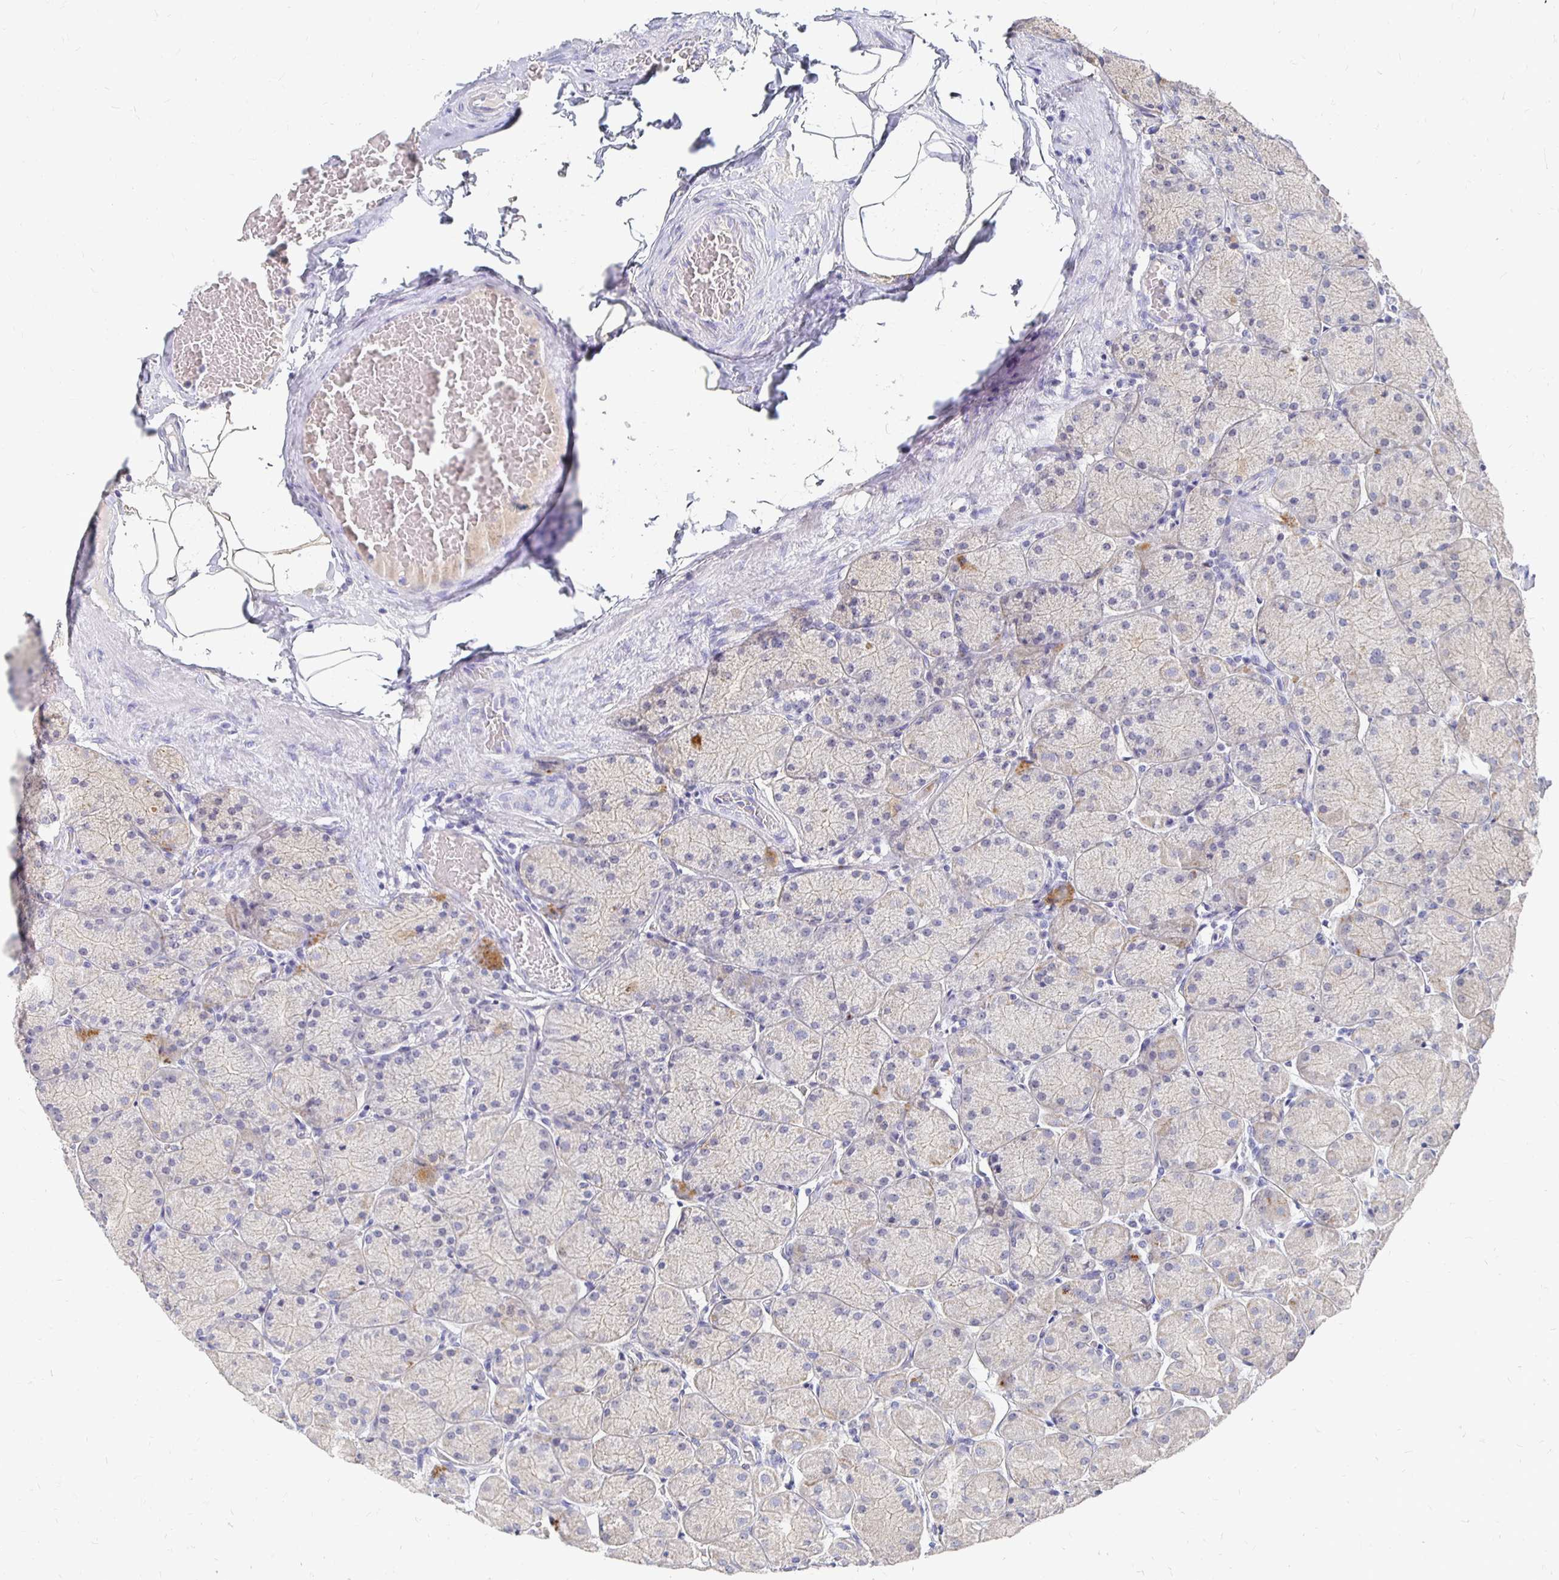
{"staining": {"intensity": "moderate", "quantity": "<25%", "location": "cytoplasmic/membranous"}, "tissue": "stomach", "cell_type": "Glandular cells", "image_type": "normal", "snomed": [{"axis": "morphology", "description": "Normal tissue, NOS"}, {"axis": "topography", "description": "Stomach, upper"}], "caption": "High-power microscopy captured an IHC photomicrograph of normal stomach, revealing moderate cytoplasmic/membranous staining in approximately <25% of glandular cells.", "gene": "FKRP", "patient": {"sex": "female", "age": 56}}